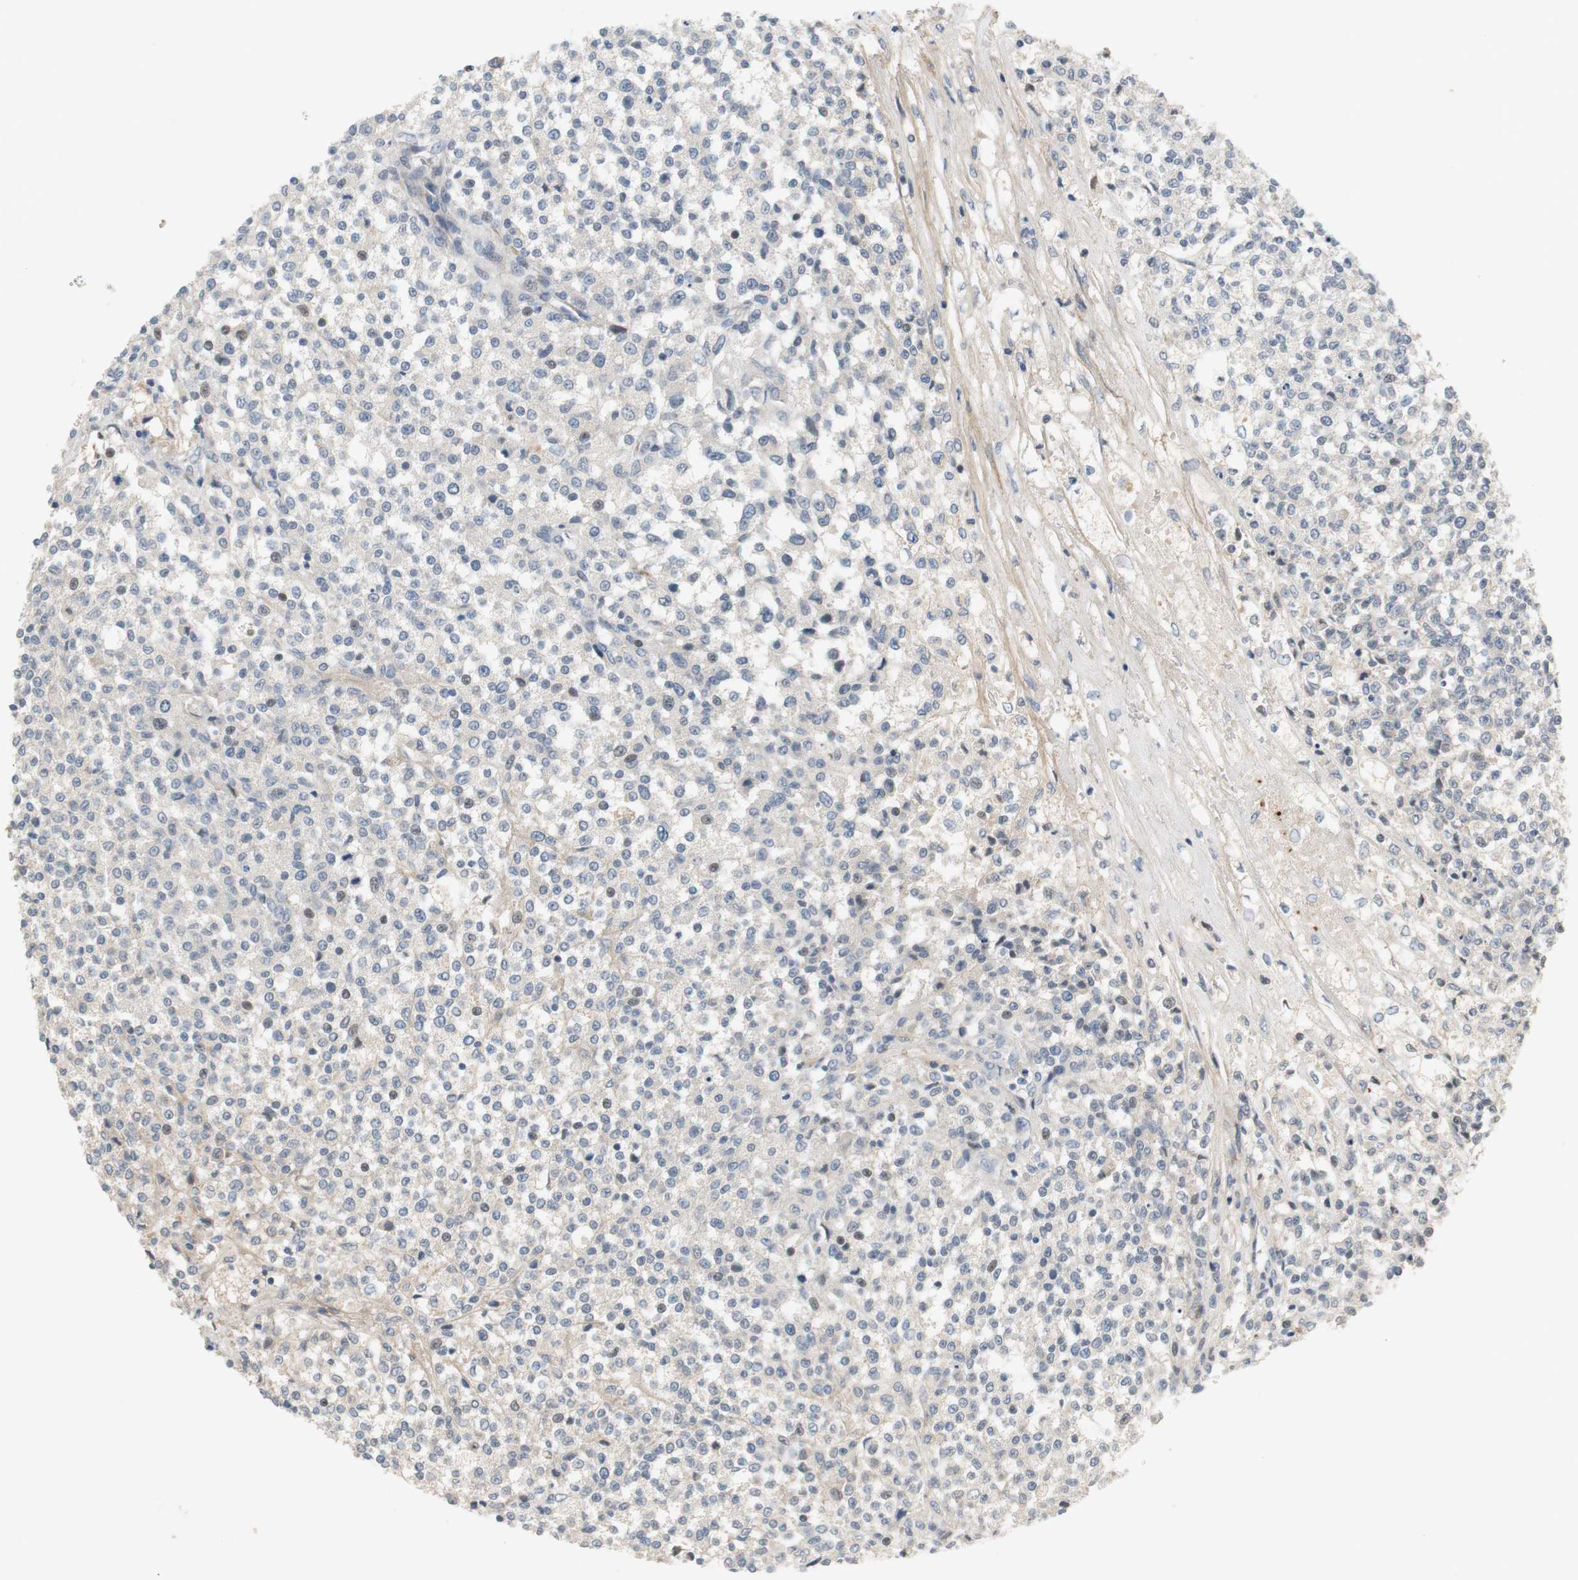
{"staining": {"intensity": "weak", "quantity": "25%-75%", "location": "cytoplasmic/membranous"}, "tissue": "testis cancer", "cell_type": "Tumor cells", "image_type": "cancer", "snomed": [{"axis": "morphology", "description": "Seminoma, NOS"}, {"axis": "topography", "description": "Testis"}], "caption": "Immunohistochemistry photomicrograph of human testis seminoma stained for a protein (brown), which exhibits low levels of weak cytoplasmic/membranous staining in approximately 25%-75% of tumor cells.", "gene": "COL12A1", "patient": {"sex": "male", "age": 59}}